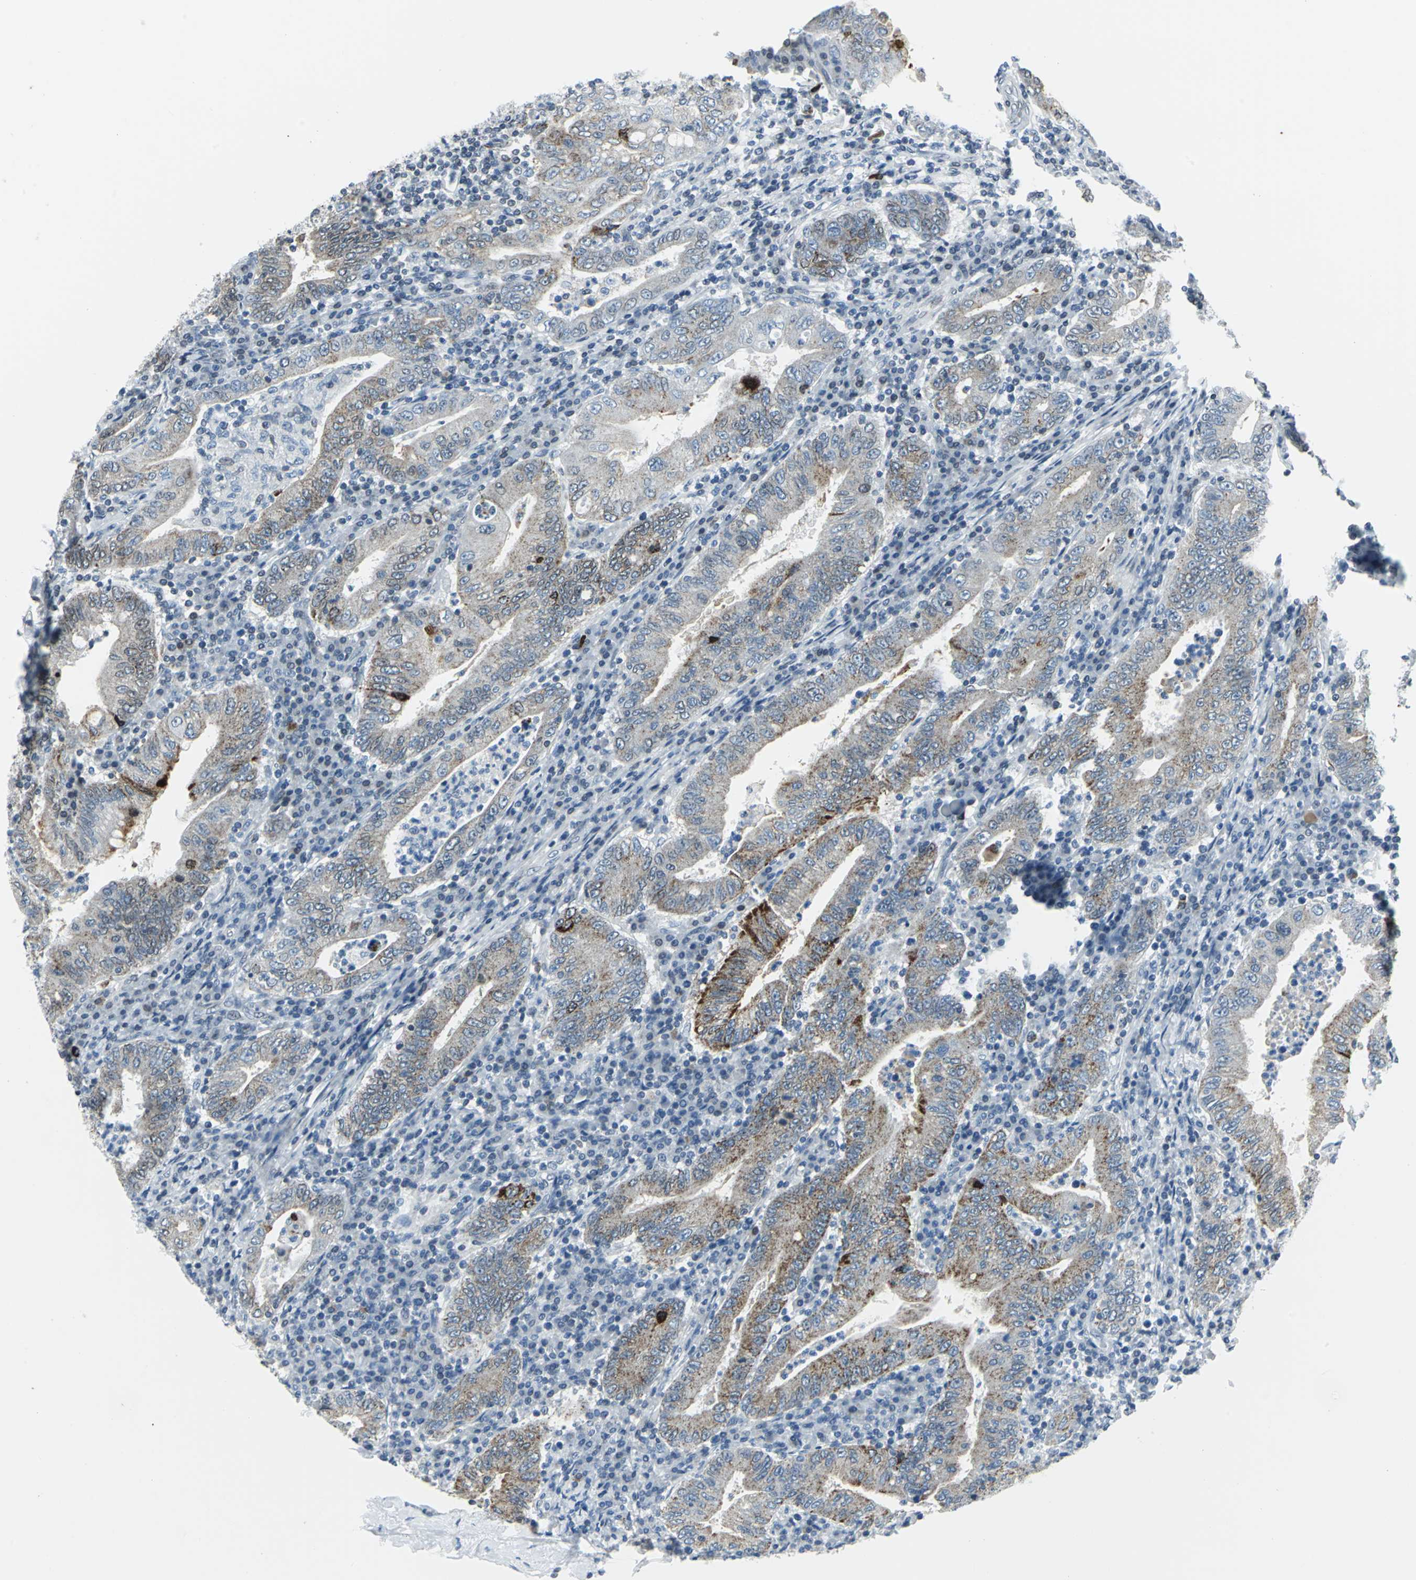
{"staining": {"intensity": "weak", "quantity": "<25%", "location": "cytoplasmic/membranous"}, "tissue": "stomach cancer", "cell_type": "Tumor cells", "image_type": "cancer", "snomed": [{"axis": "morphology", "description": "Normal tissue, NOS"}, {"axis": "morphology", "description": "Adenocarcinoma, NOS"}, {"axis": "topography", "description": "Esophagus"}, {"axis": "topography", "description": "Stomach, upper"}, {"axis": "topography", "description": "Peripheral nerve tissue"}], "caption": "Protein analysis of adenocarcinoma (stomach) demonstrates no significant staining in tumor cells. Nuclei are stained in blue.", "gene": "SNUPN", "patient": {"sex": "male", "age": 62}}